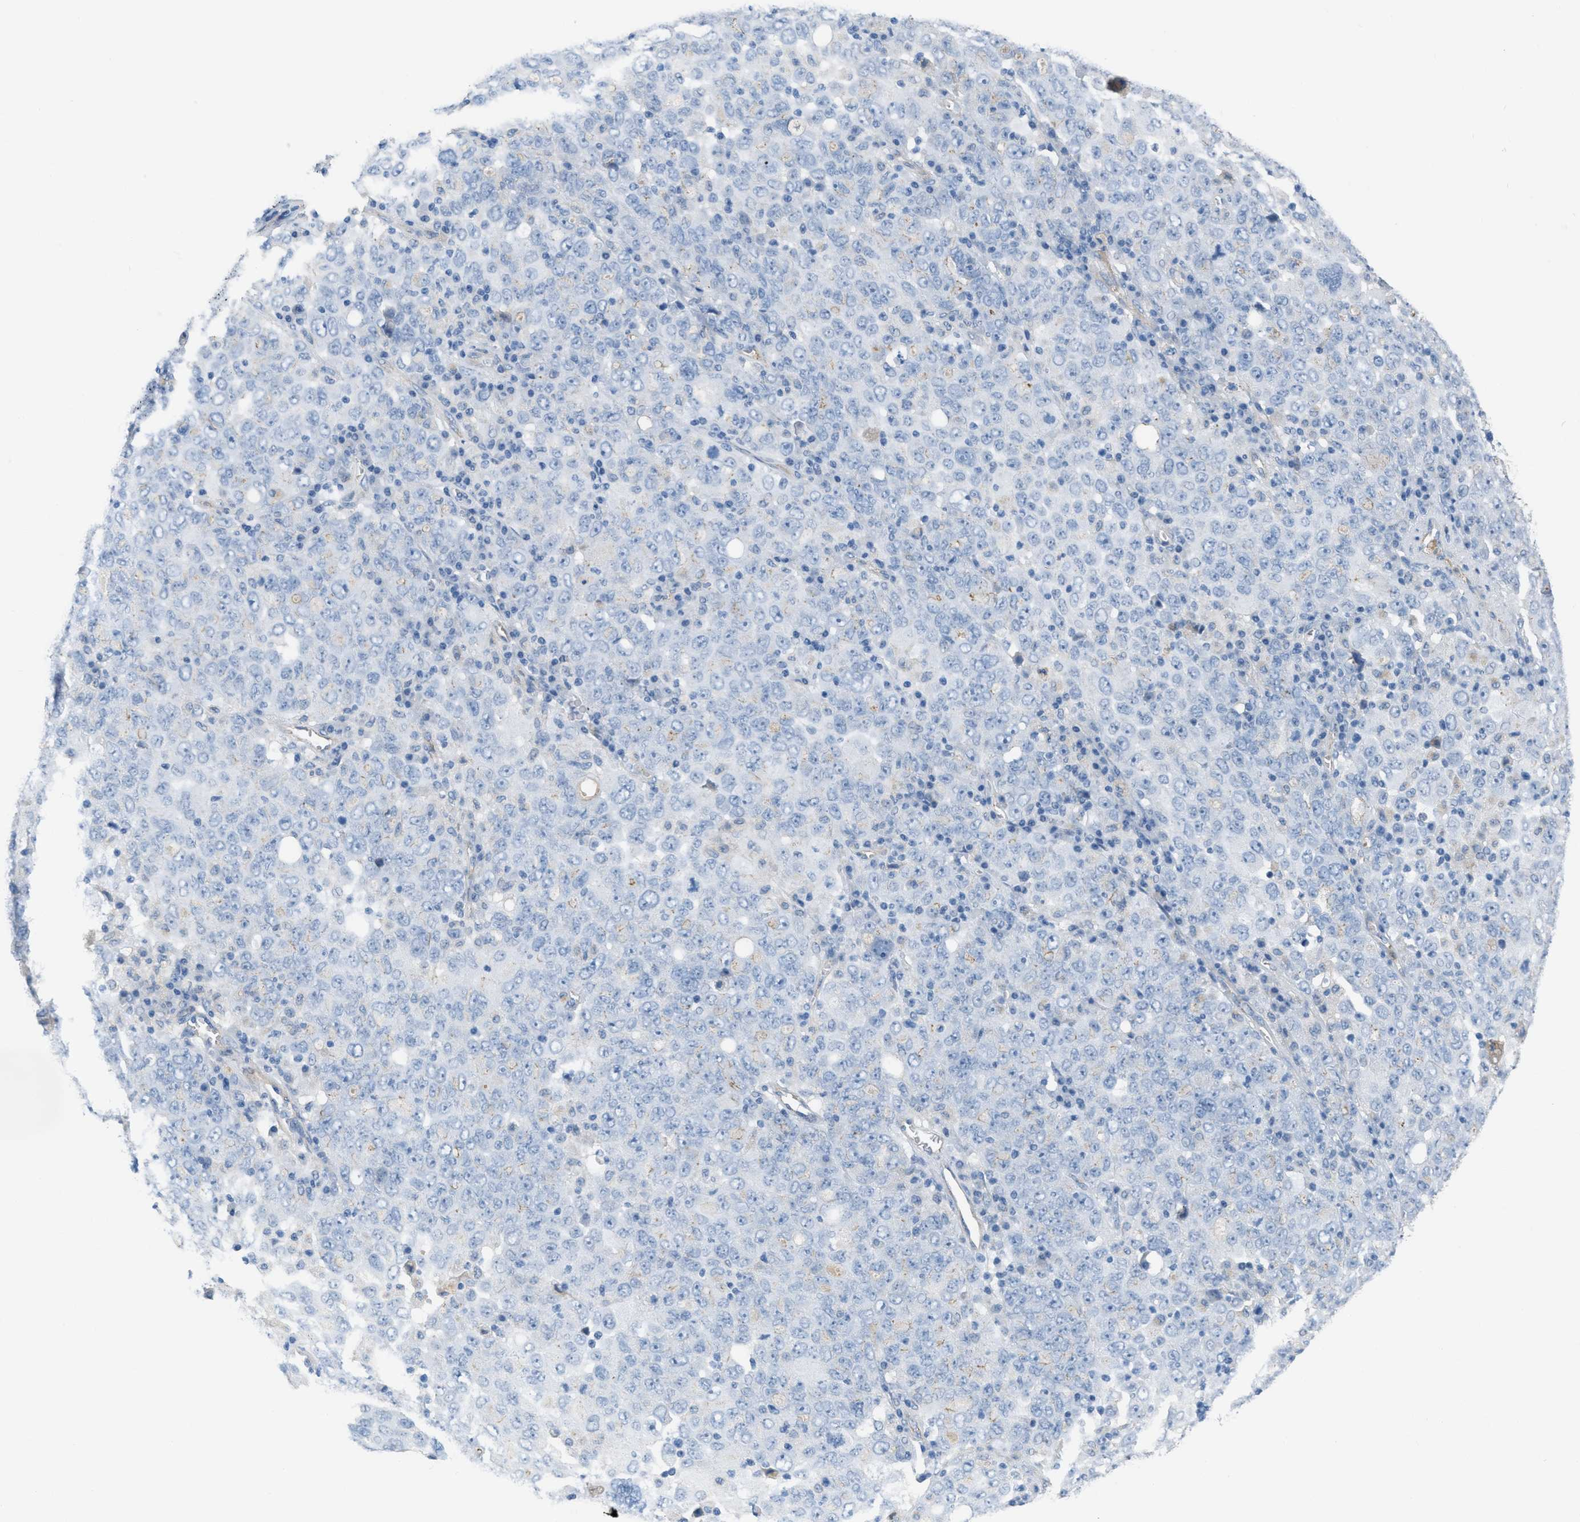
{"staining": {"intensity": "negative", "quantity": "none", "location": "none"}, "tissue": "ovarian cancer", "cell_type": "Tumor cells", "image_type": "cancer", "snomed": [{"axis": "morphology", "description": "Carcinoma, endometroid"}, {"axis": "topography", "description": "Ovary"}], "caption": "Immunohistochemistry (IHC) image of neoplastic tissue: human ovarian cancer (endometroid carcinoma) stained with DAB (3,3'-diaminobenzidine) shows no significant protein expression in tumor cells. Nuclei are stained in blue.", "gene": "CRB3", "patient": {"sex": "female", "age": 62}}